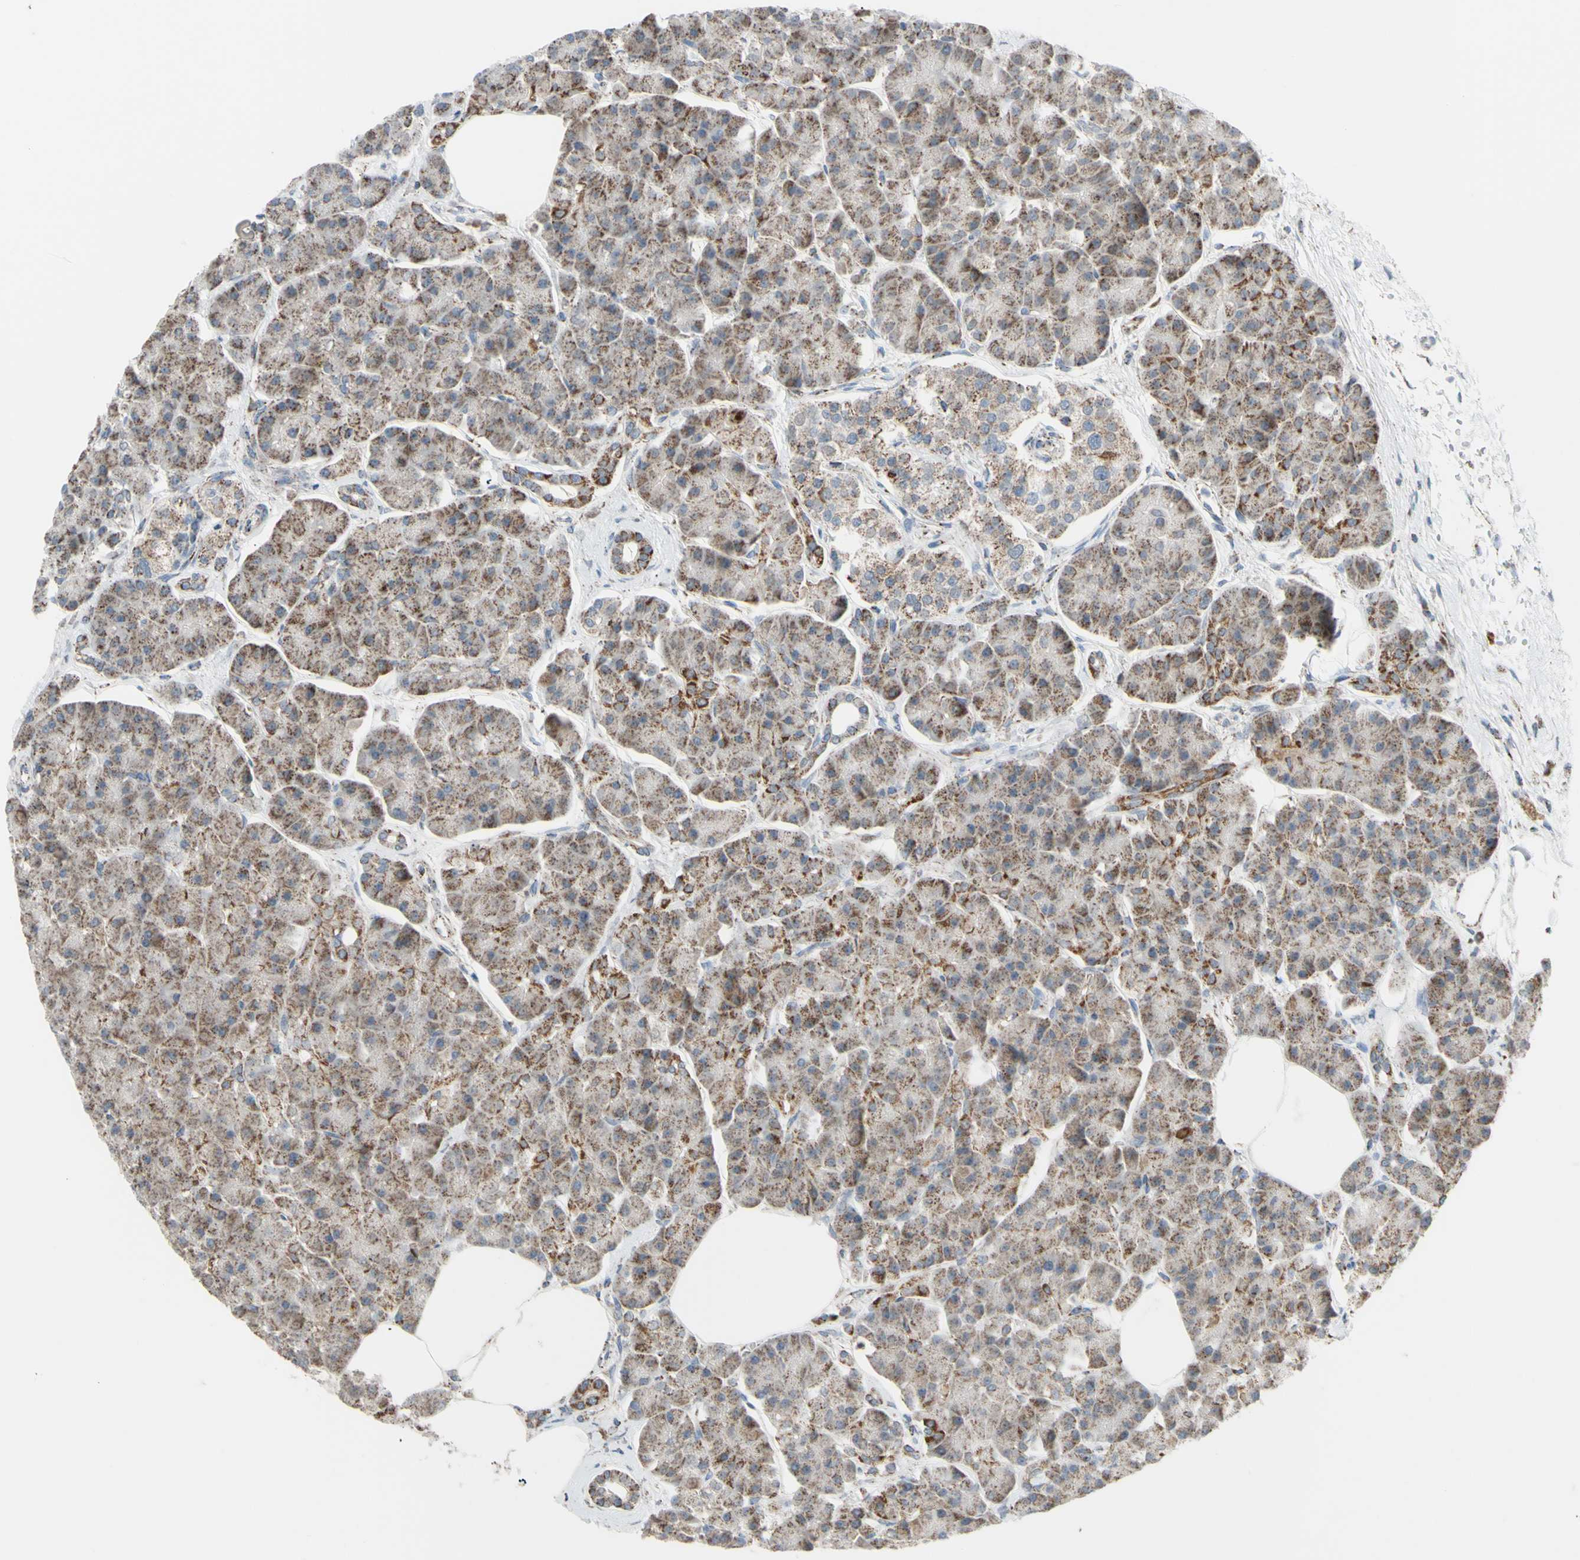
{"staining": {"intensity": "weak", "quantity": ">75%", "location": "cytoplasmic/membranous"}, "tissue": "pancreas", "cell_type": "Exocrine glandular cells", "image_type": "normal", "snomed": [{"axis": "morphology", "description": "Normal tissue, NOS"}, {"axis": "topography", "description": "Pancreas"}], "caption": "Pancreas stained with immunohistochemistry demonstrates weak cytoplasmic/membranous expression in approximately >75% of exocrine glandular cells. Using DAB (brown) and hematoxylin (blue) stains, captured at high magnification using brightfield microscopy.", "gene": "GLT8D1", "patient": {"sex": "female", "age": 70}}